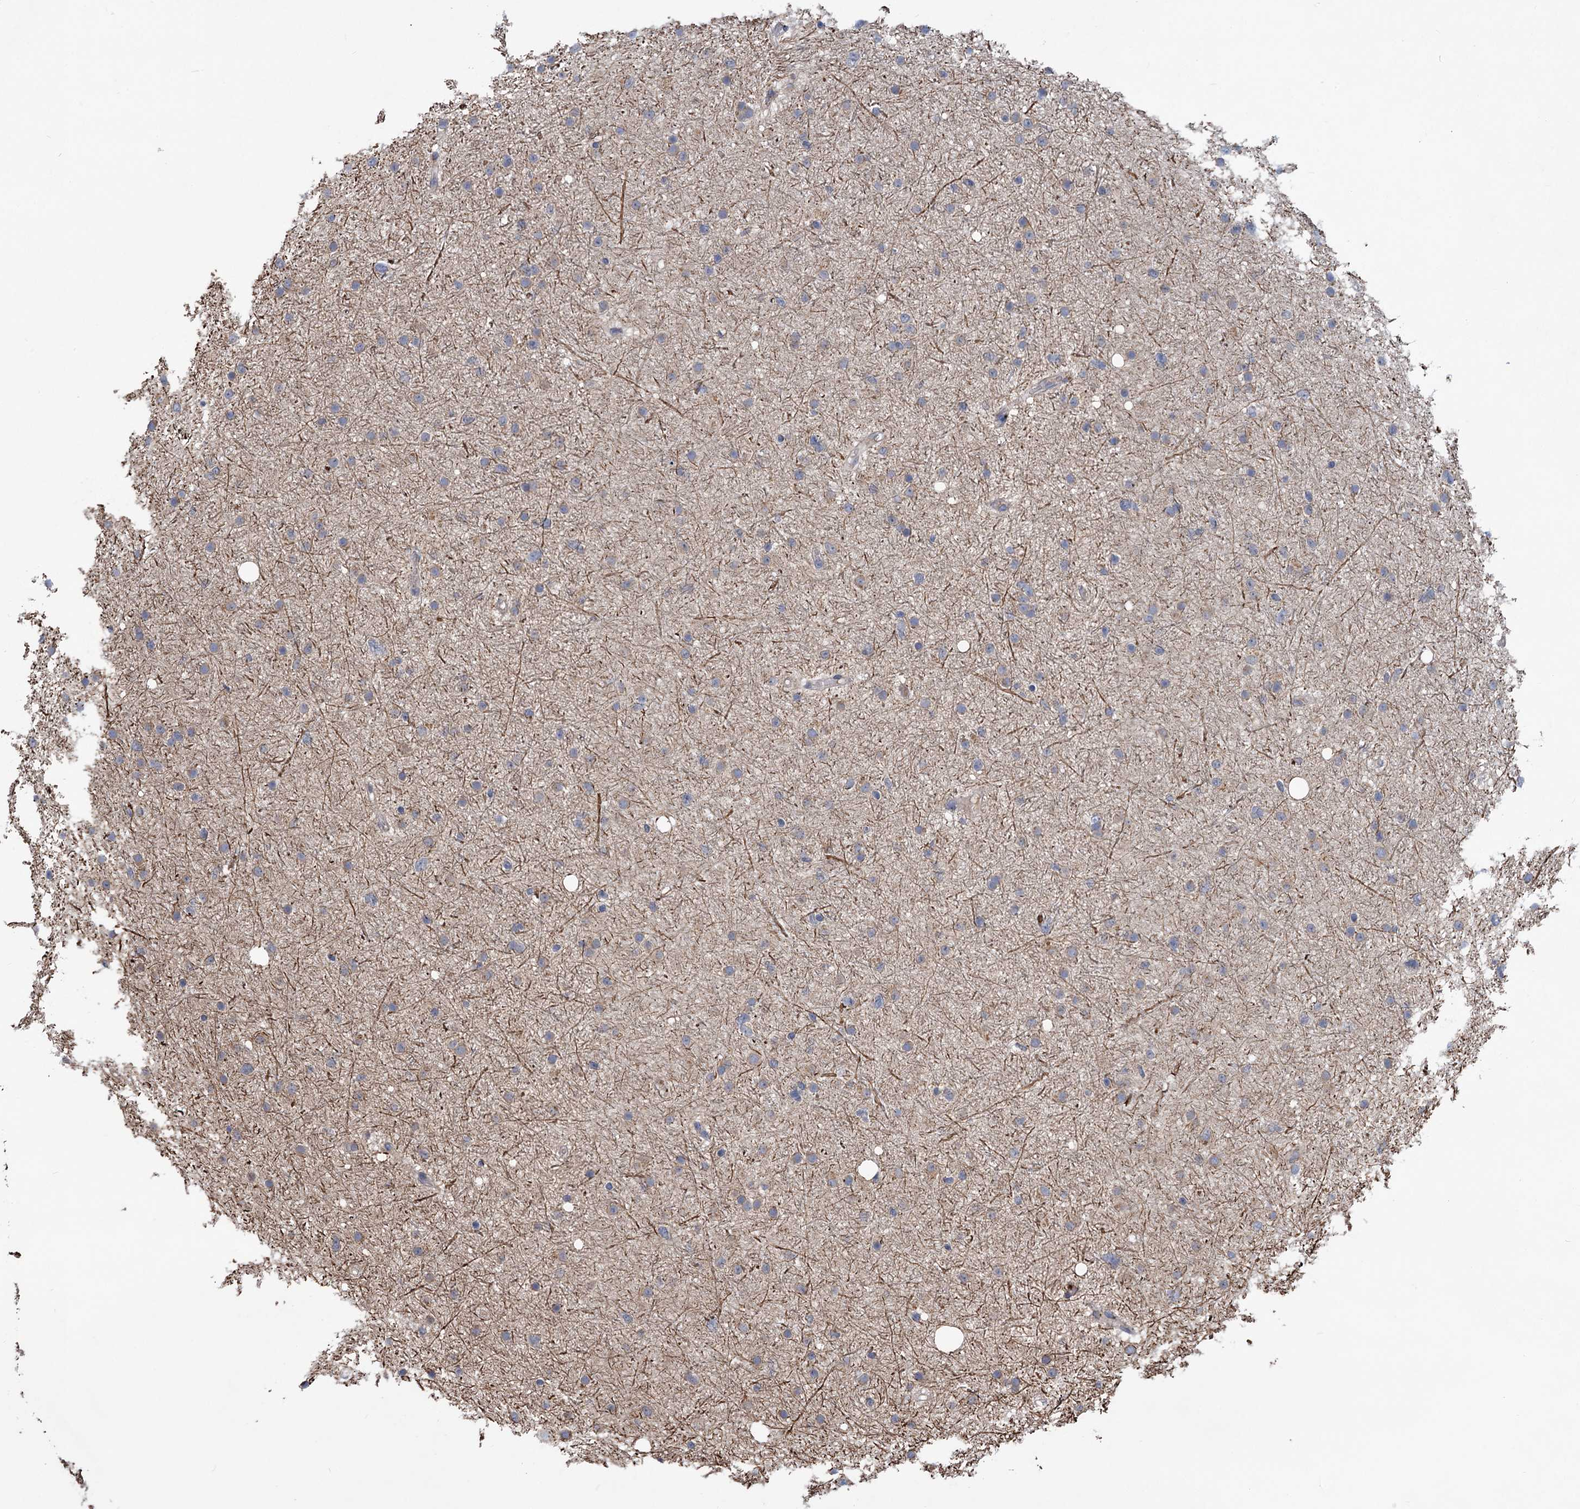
{"staining": {"intensity": "negative", "quantity": "none", "location": "none"}, "tissue": "glioma", "cell_type": "Tumor cells", "image_type": "cancer", "snomed": [{"axis": "morphology", "description": "Glioma, malignant, Low grade"}, {"axis": "topography", "description": "Cerebral cortex"}], "caption": "DAB (3,3'-diaminobenzidine) immunohistochemical staining of low-grade glioma (malignant) exhibits no significant staining in tumor cells. (Immunohistochemistry, brightfield microscopy, high magnification).", "gene": "UBR1", "patient": {"sex": "female", "age": 39}}